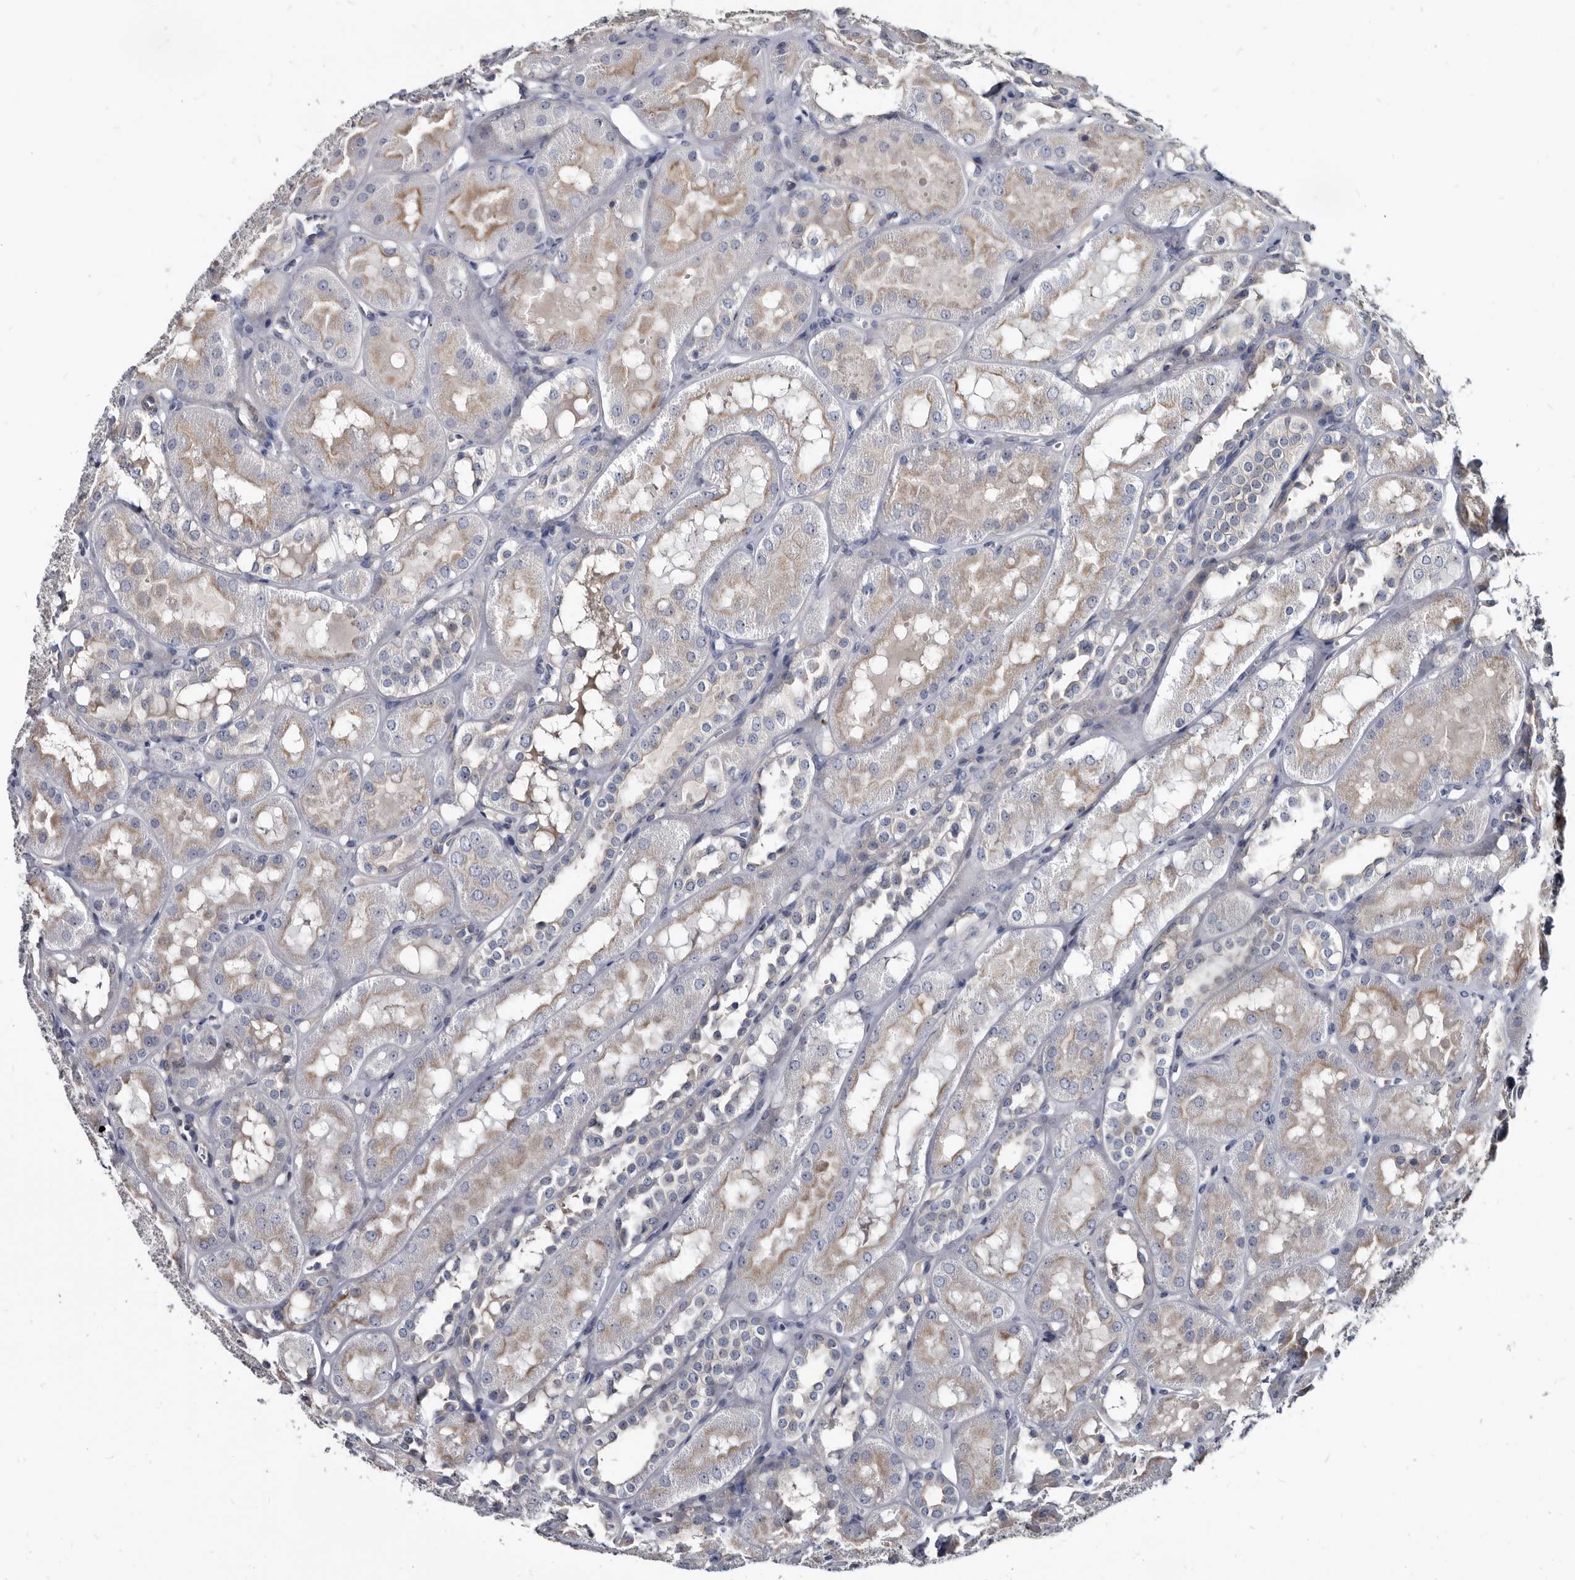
{"staining": {"intensity": "negative", "quantity": "none", "location": "none"}, "tissue": "kidney", "cell_type": "Cells in glomeruli", "image_type": "normal", "snomed": [{"axis": "morphology", "description": "Normal tissue, NOS"}, {"axis": "topography", "description": "Kidney"}], "caption": "This is a micrograph of immunohistochemistry staining of unremarkable kidney, which shows no staining in cells in glomeruli.", "gene": "PRSS8", "patient": {"sex": "male", "age": 16}}